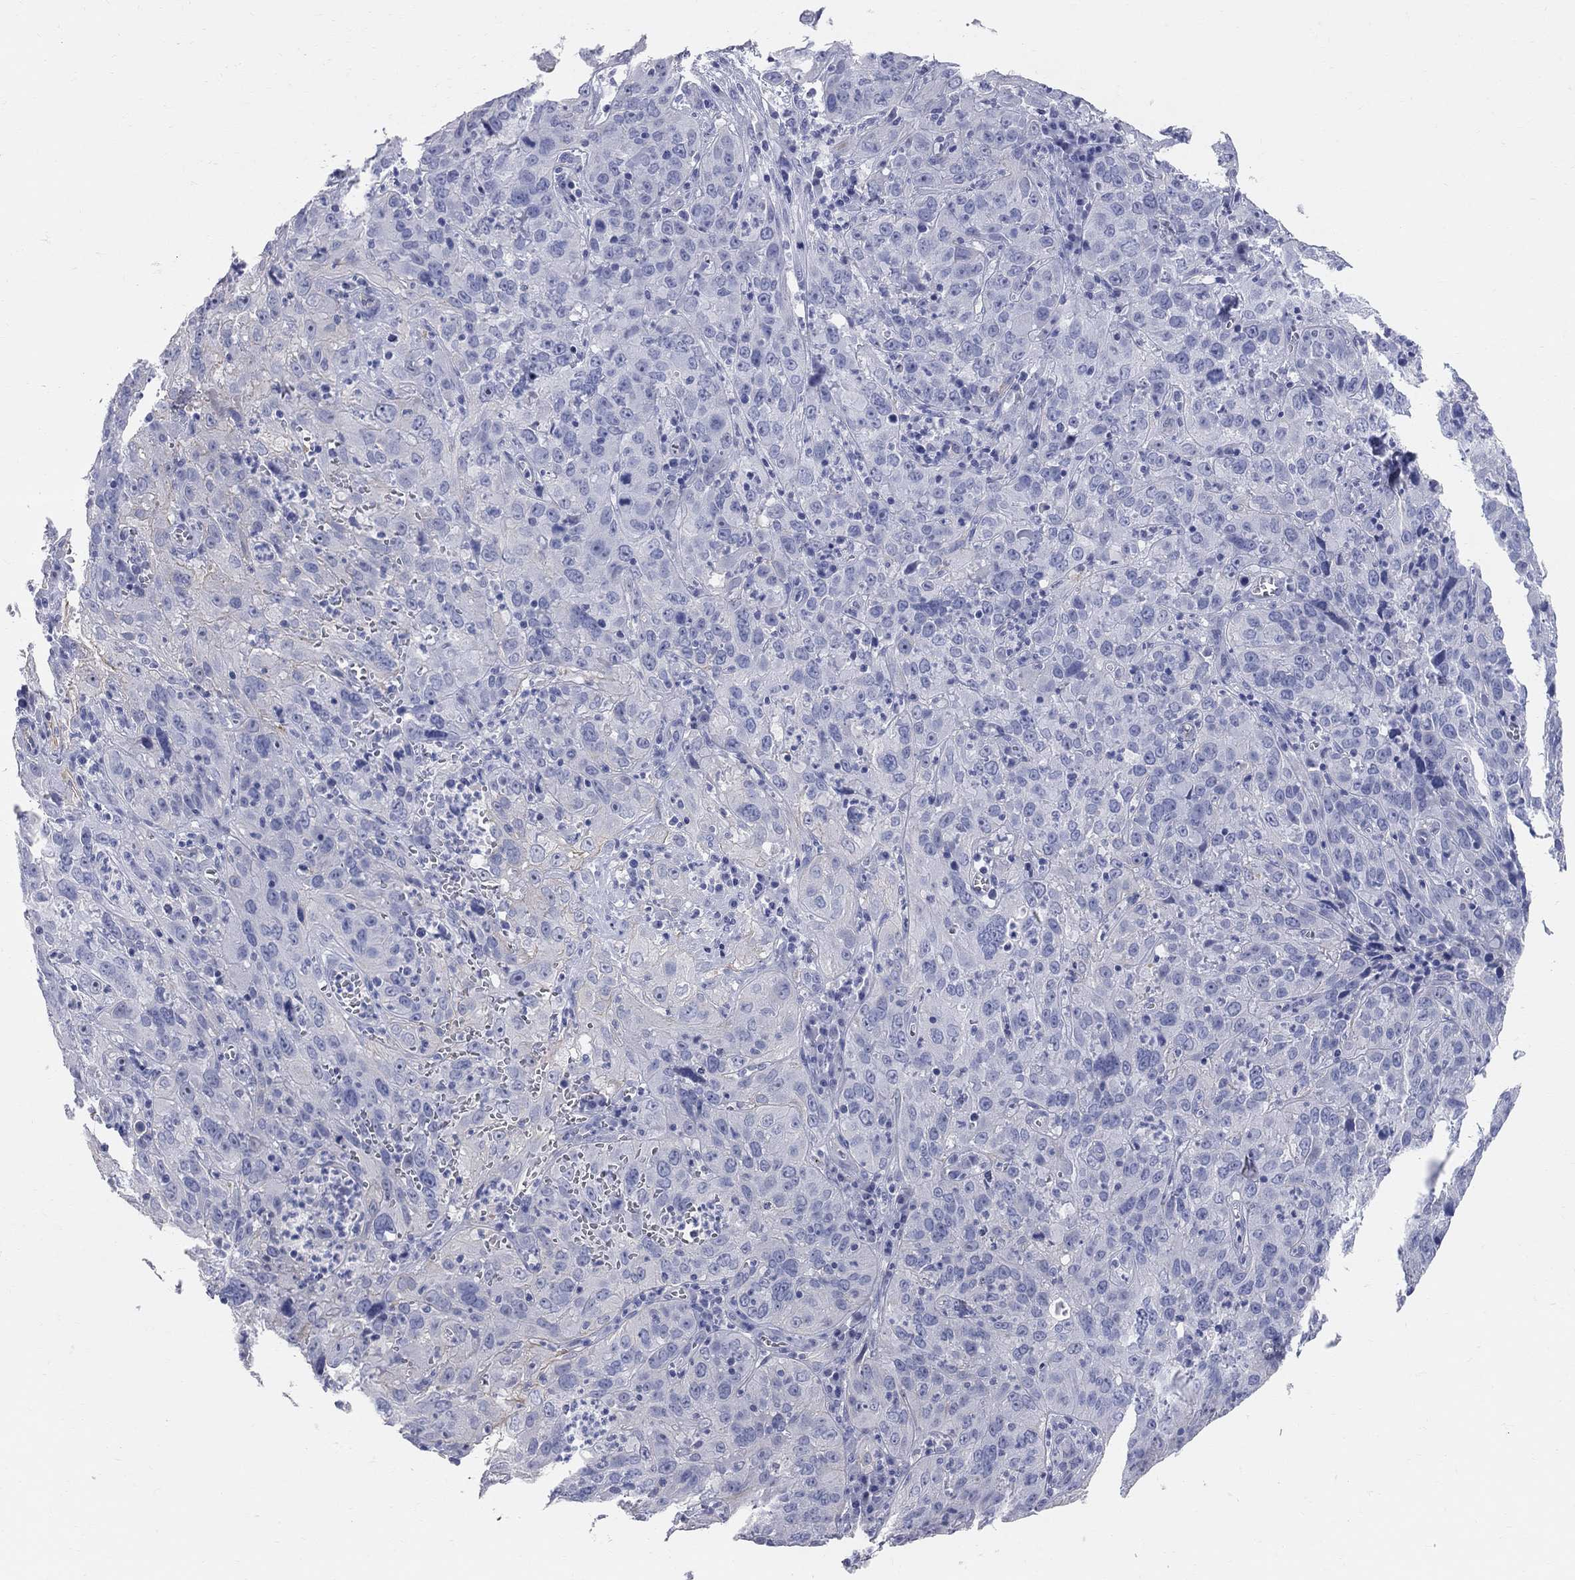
{"staining": {"intensity": "negative", "quantity": "none", "location": "none"}, "tissue": "cervical cancer", "cell_type": "Tumor cells", "image_type": "cancer", "snomed": [{"axis": "morphology", "description": "Squamous cell carcinoma, NOS"}, {"axis": "topography", "description": "Cervix"}], "caption": "An immunohistochemistry histopathology image of cervical squamous cell carcinoma is shown. There is no staining in tumor cells of cervical squamous cell carcinoma.", "gene": "AOX1", "patient": {"sex": "female", "age": 32}}